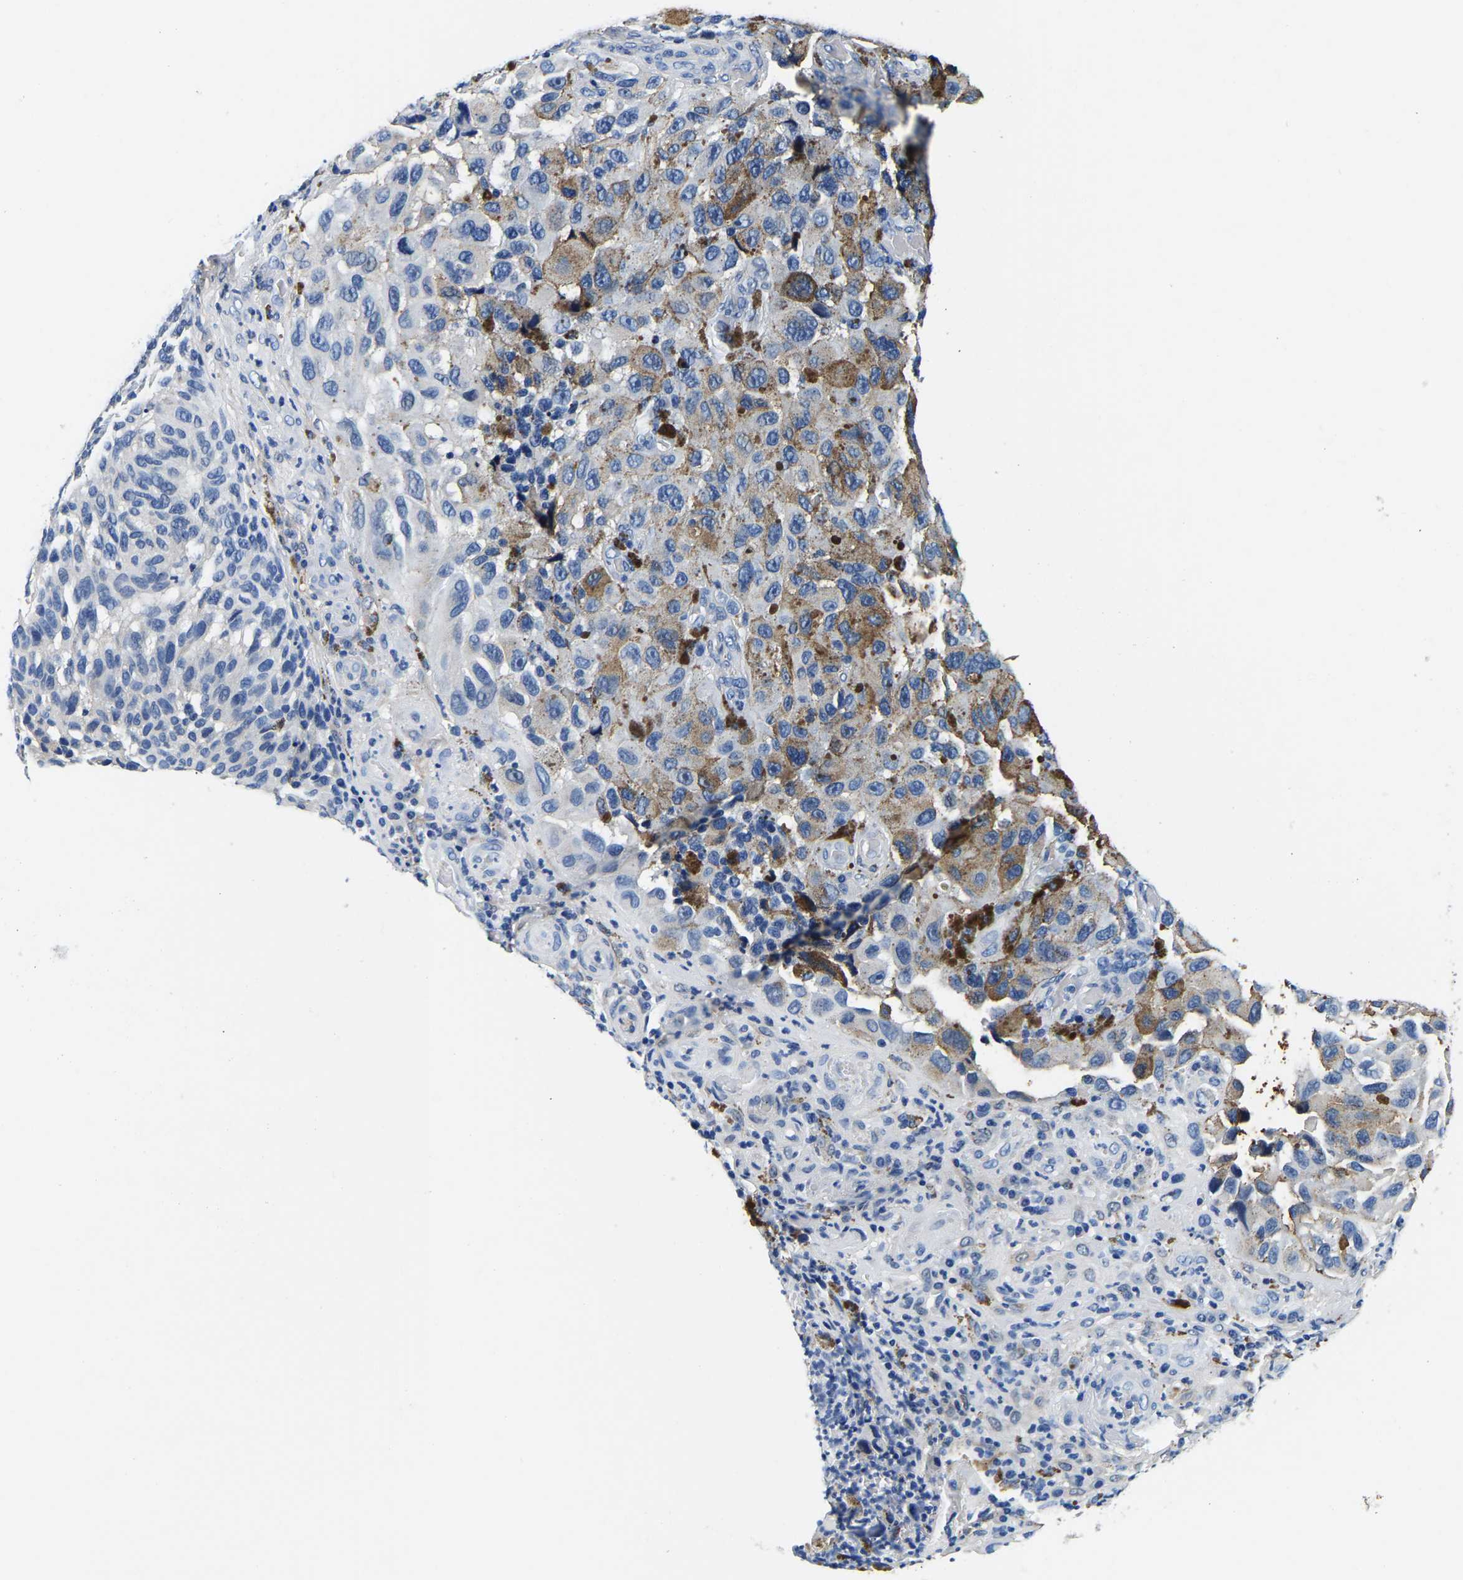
{"staining": {"intensity": "negative", "quantity": "none", "location": "none"}, "tissue": "melanoma", "cell_type": "Tumor cells", "image_type": "cancer", "snomed": [{"axis": "morphology", "description": "Malignant melanoma, NOS"}, {"axis": "topography", "description": "Skin"}], "caption": "Melanoma stained for a protein using immunohistochemistry (IHC) displays no staining tumor cells.", "gene": "ACO1", "patient": {"sex": "female", "age": 73}}